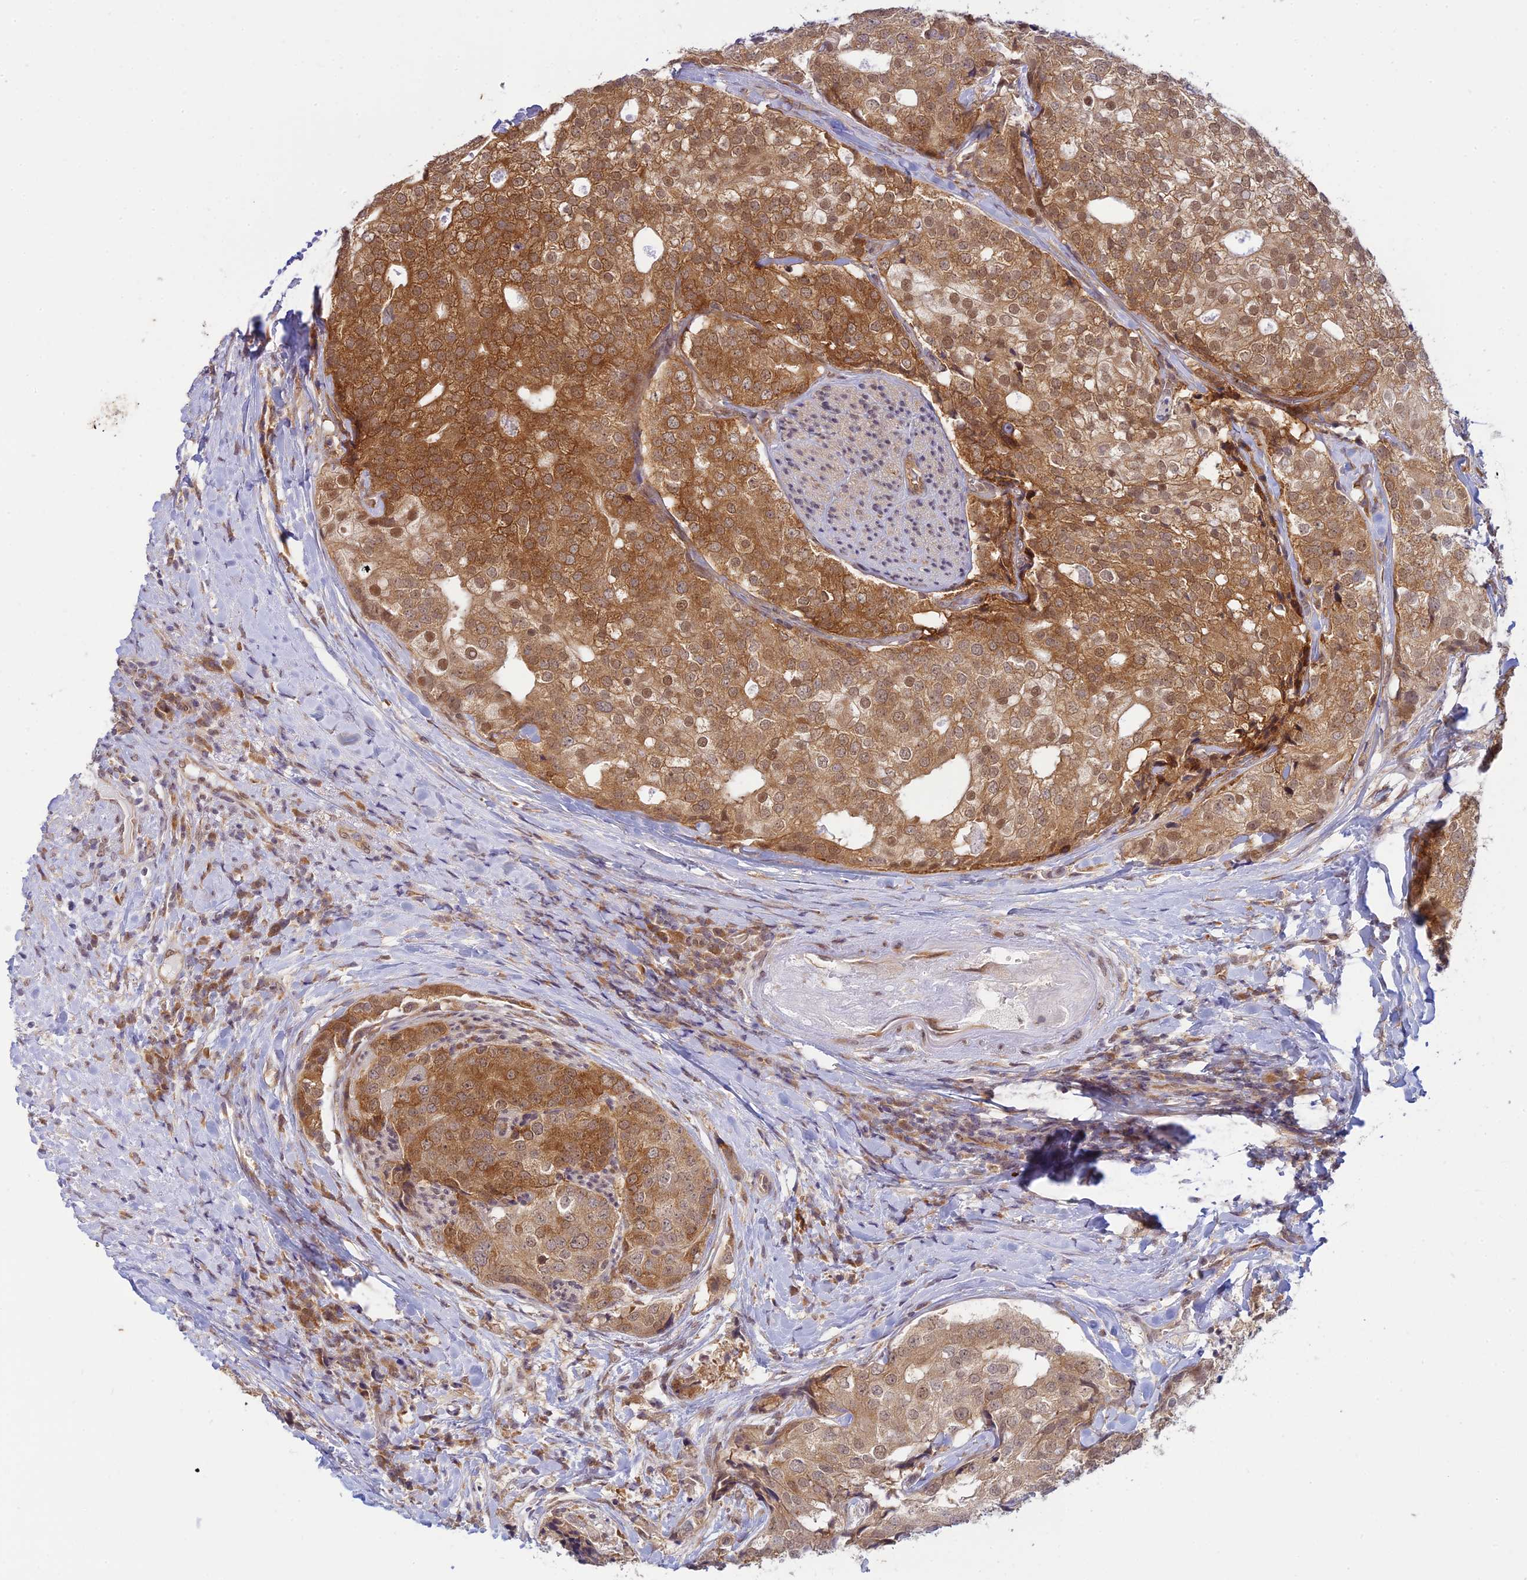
{"staining": {"intensity": "moderate", "quantity": ">75%", "location": "cytoplasmic/membranous,nuclear"}, "tissue": "prostate cancer", "cell_type": "Tumor cells", "image_type": "cancer", "snomed": [{"axis": "morphology", "description": "Adenocarcinoma, High grade"}, {"axis": "topography", "description": "Prostate"}], "caption": "Protein analysis of prostate cancer (adenocarcinoma (high-grade)) tissue shows moderate cytoplasmic/membranous and nuclear staining in approximately >75% of tumor cells.", "gene": "SKIC8", "patient": {"sex": "male", "age": 49}}